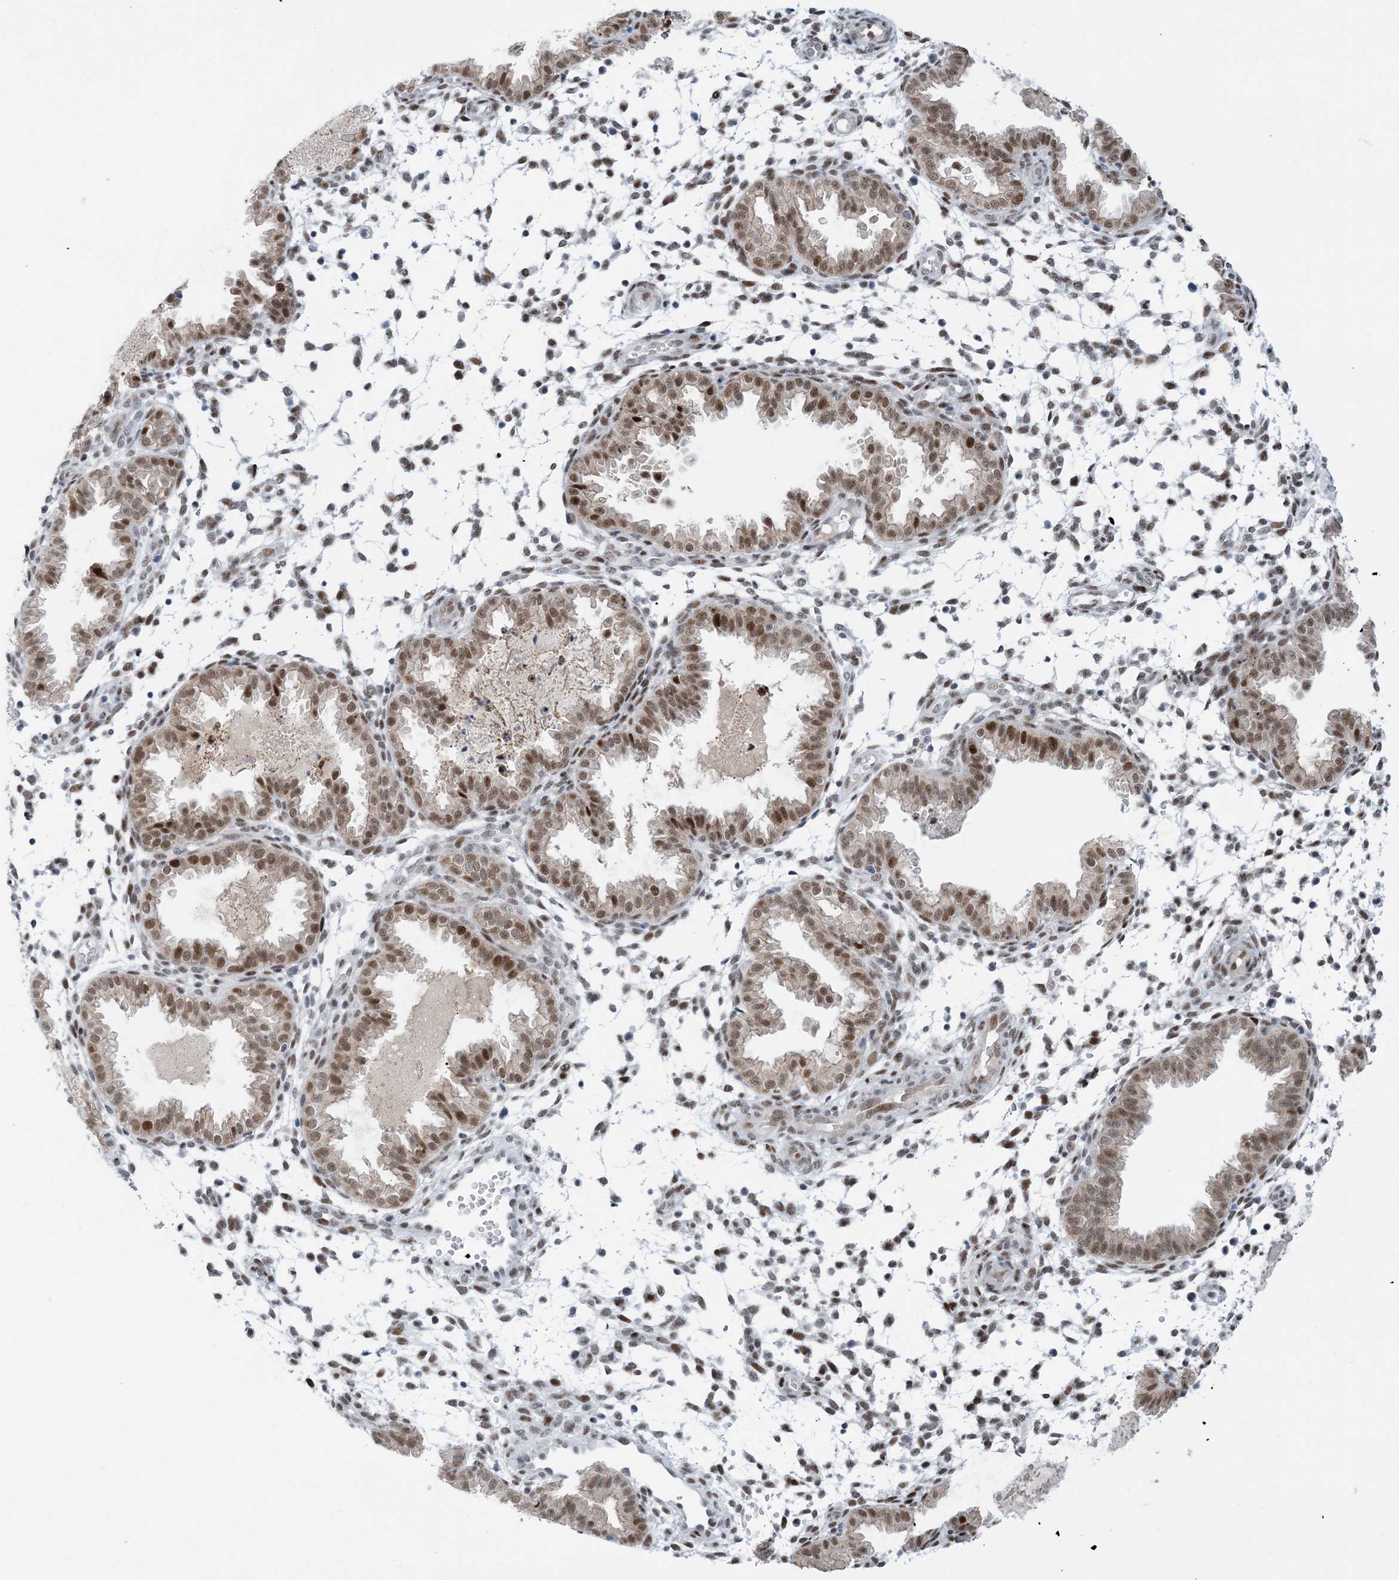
{"staining": {"intensity": "moderate", "quantity": "<25%", "location": "nuclear"}, "tissue": "endometrium", "cell_type": "Cells in endometrial stroma", "image_type": "normal", "snomed": [{"axis": "morphology", "description": "Normal tissue, NOS"}, {"axis": "topography", "description": "Endometrium"}], "caption": "Human endometrium stained with a brown dye reveals moderate nuclear positive staining in approximately <25% of cells in endometrial stroma.", "gene": "HEMK1", "patient": {"sex": "female", "age": 33}}